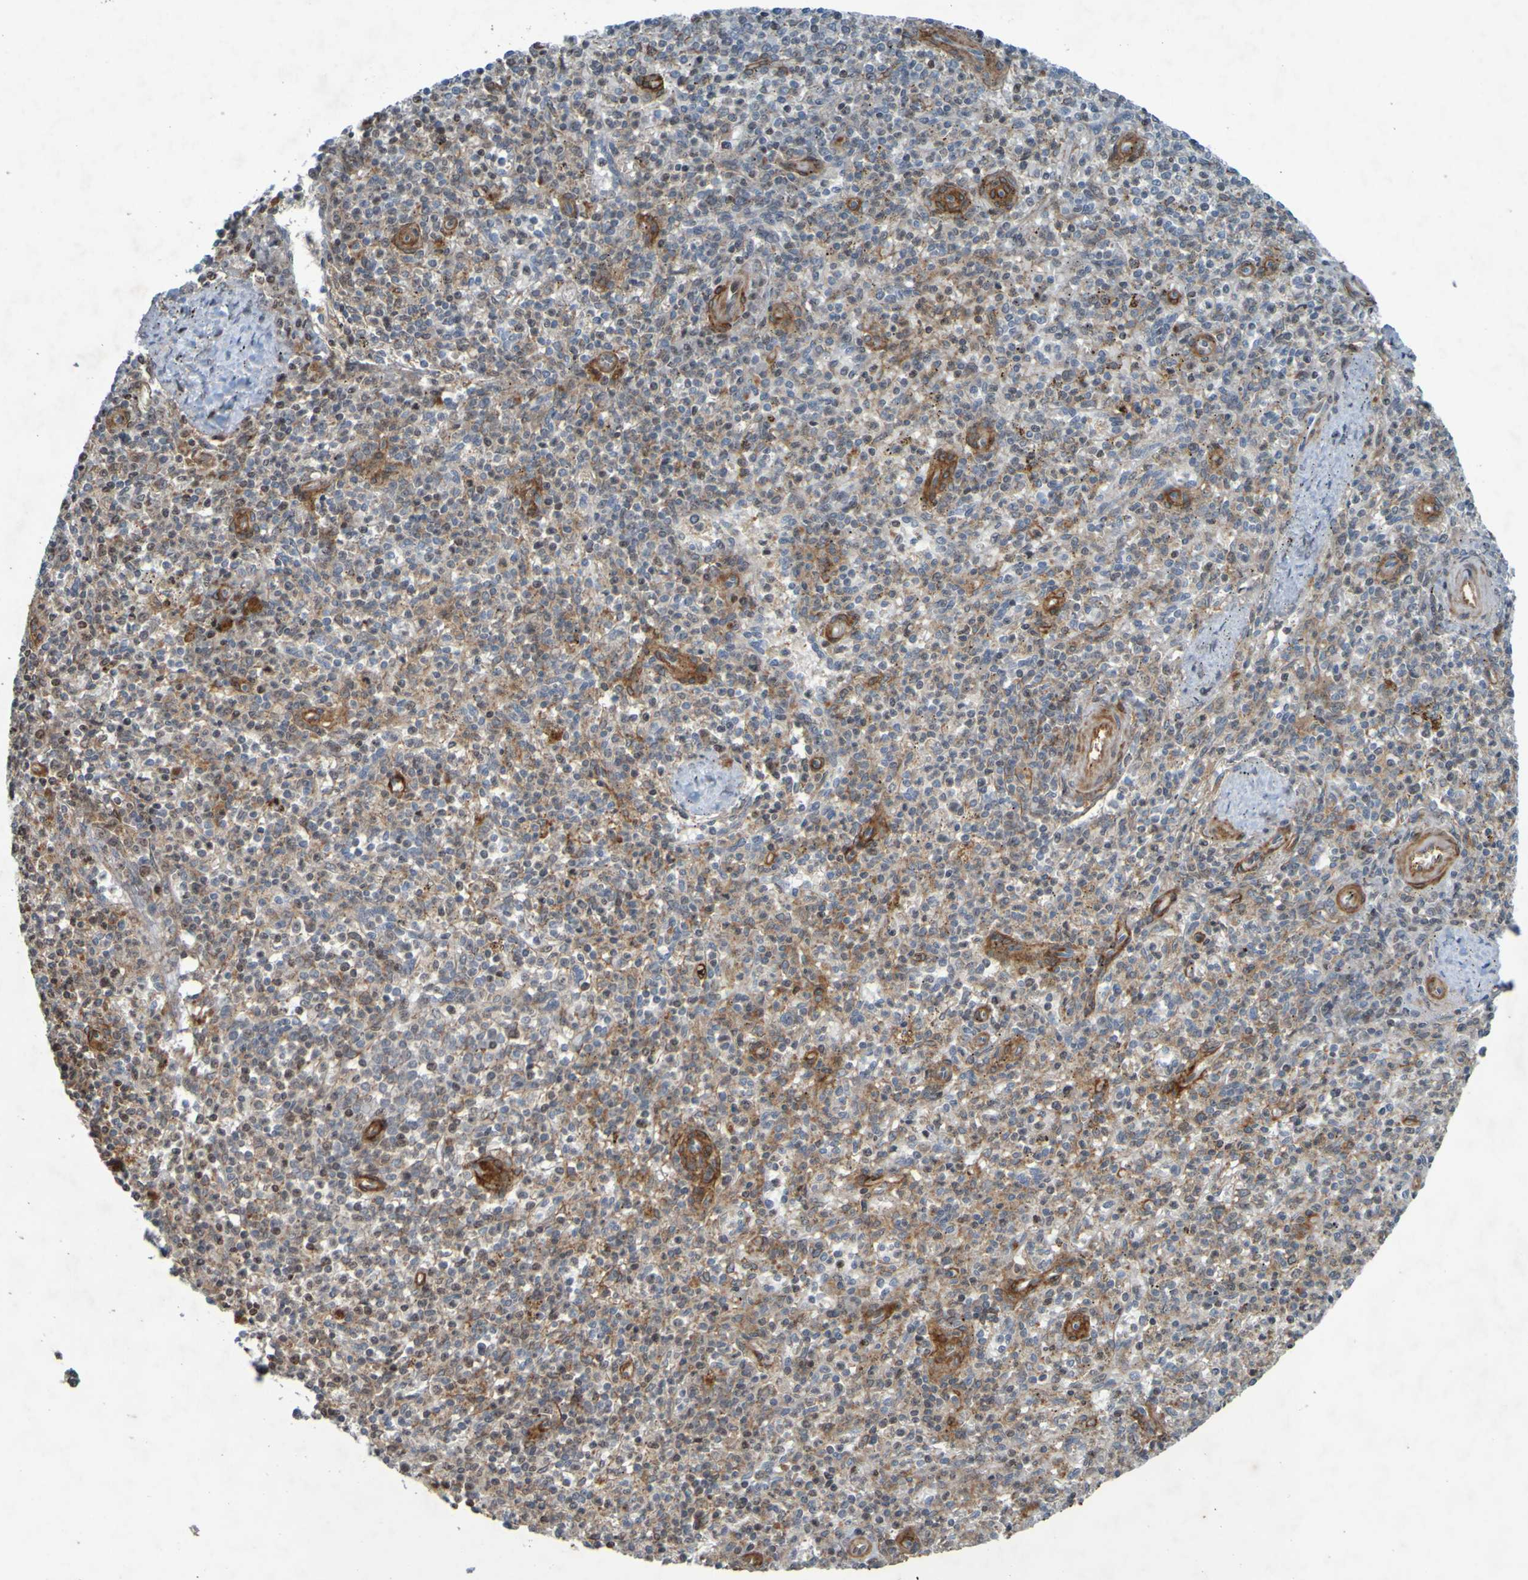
{"staining": {"intensity": "moderate", "quantity": "25%-75%", "location": "cytoplasmic/membranous"}, "tissue": "spleen", "cell_type": "Cells in red pulp", "image_type": "normal", "snomed": [{"axis": "morphology", "description": "Normal tissue, NOS"}, {"axis": "topography", "description": "Spleen"}], "caption": "DAB immunohistochemical staining of unremarkable spleen demonstrates moderate cytoplasmic/membranous protein expression in approximately 25%-75% of cells in red pulp. (IHC, brightfield microscopy, high magnification).", "gene": "GUCY1A1", "patient": {"sex": "male", "age": 72}}